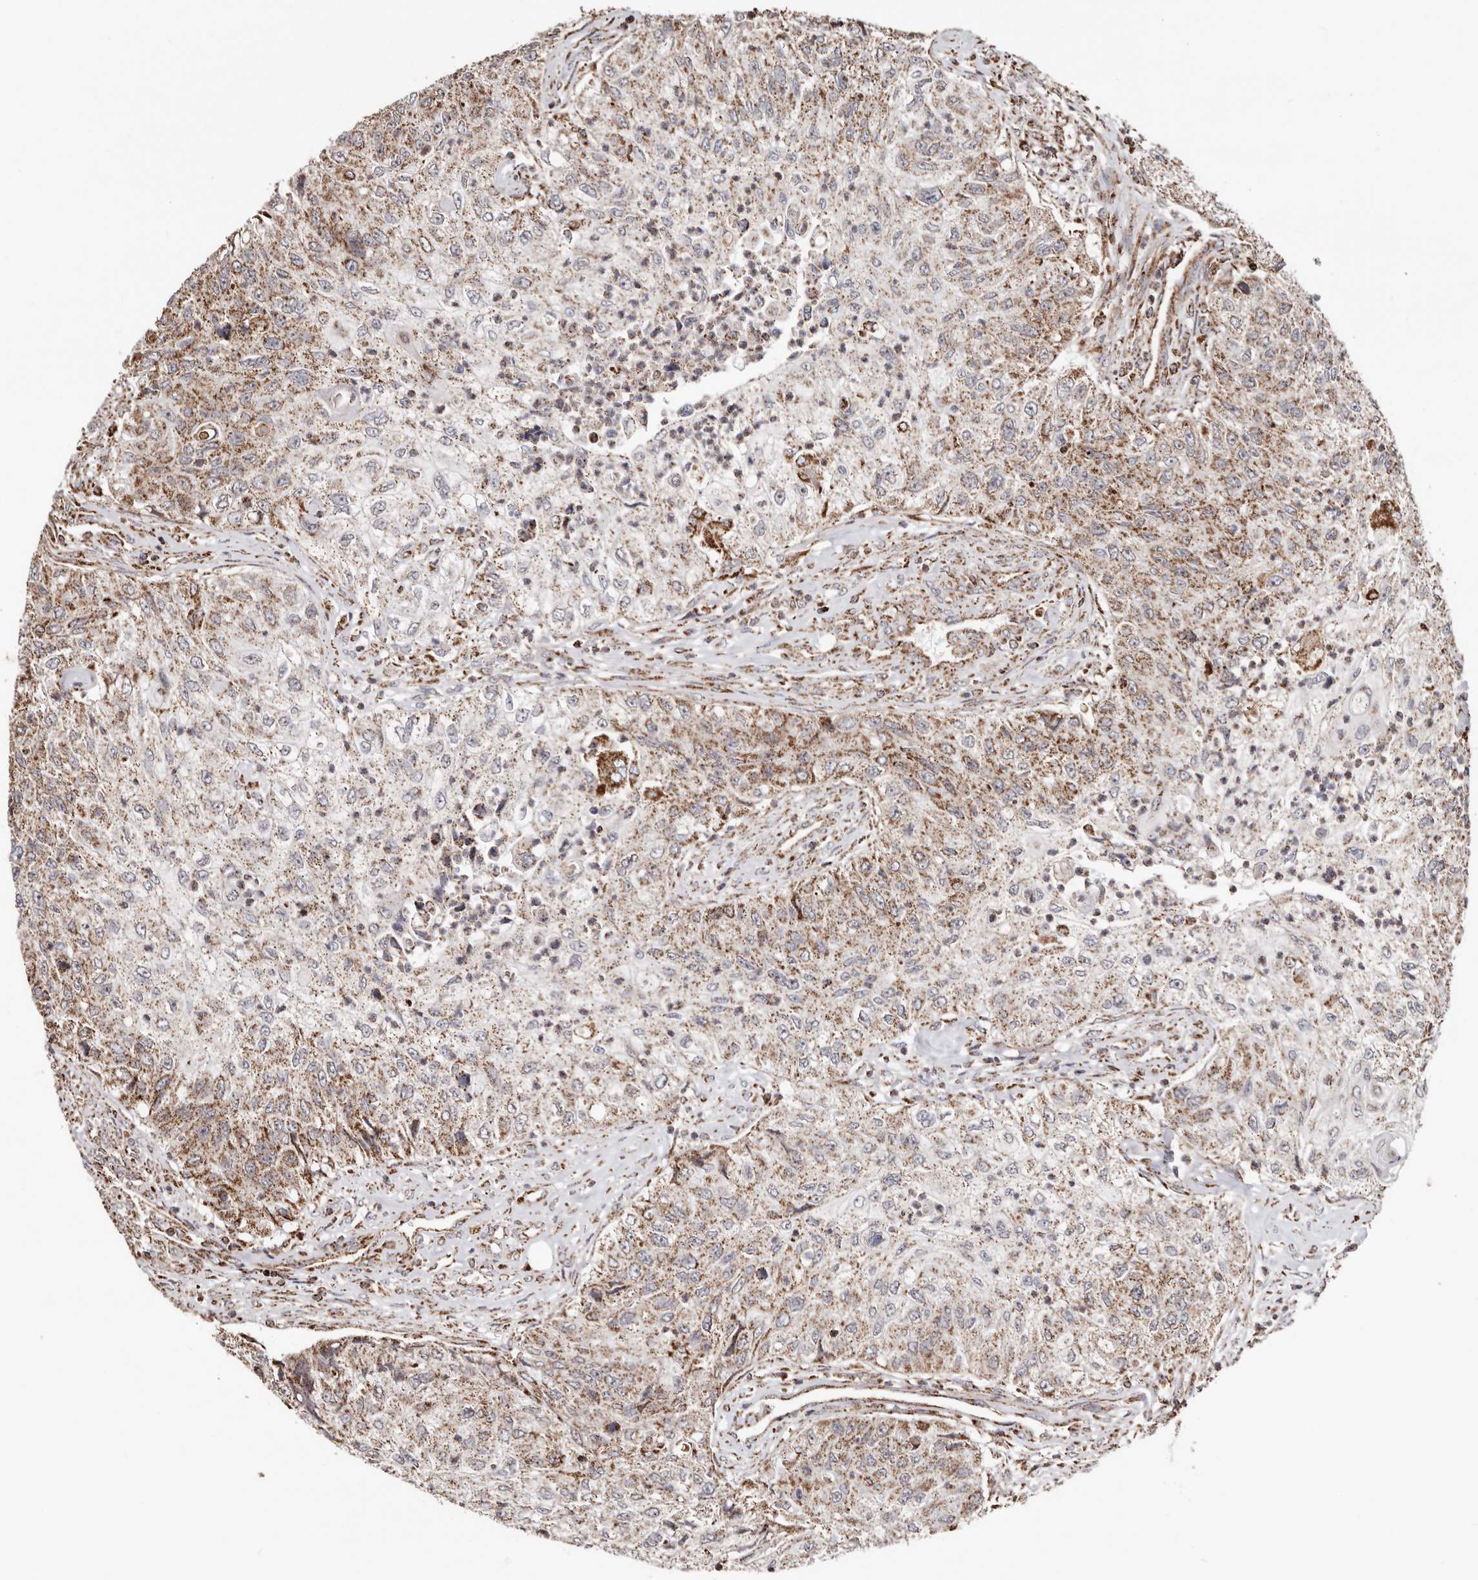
{"staining": {"intensity": "strong", "quantity": "25%-75%", "location": "cytoplasmic/membranous"}, "tissue": "urothelial cancer", "cell_type": "Tumor cells", "image_type": "cancer", "snomed": [{"axis": "morphology", "description": "Urothelial carcinoma, High grade"}, {"axis": "topography", "description": "Urinary bladder"}], "caption": "This is an image of immunohistochemistry (IHC) staining of urothelial cancer, which shows strong positivity in the cytoplasmic/membranous of tumor cells.", "gene": "PRKACB", "patient": {"sex": "female", "age": 60}}